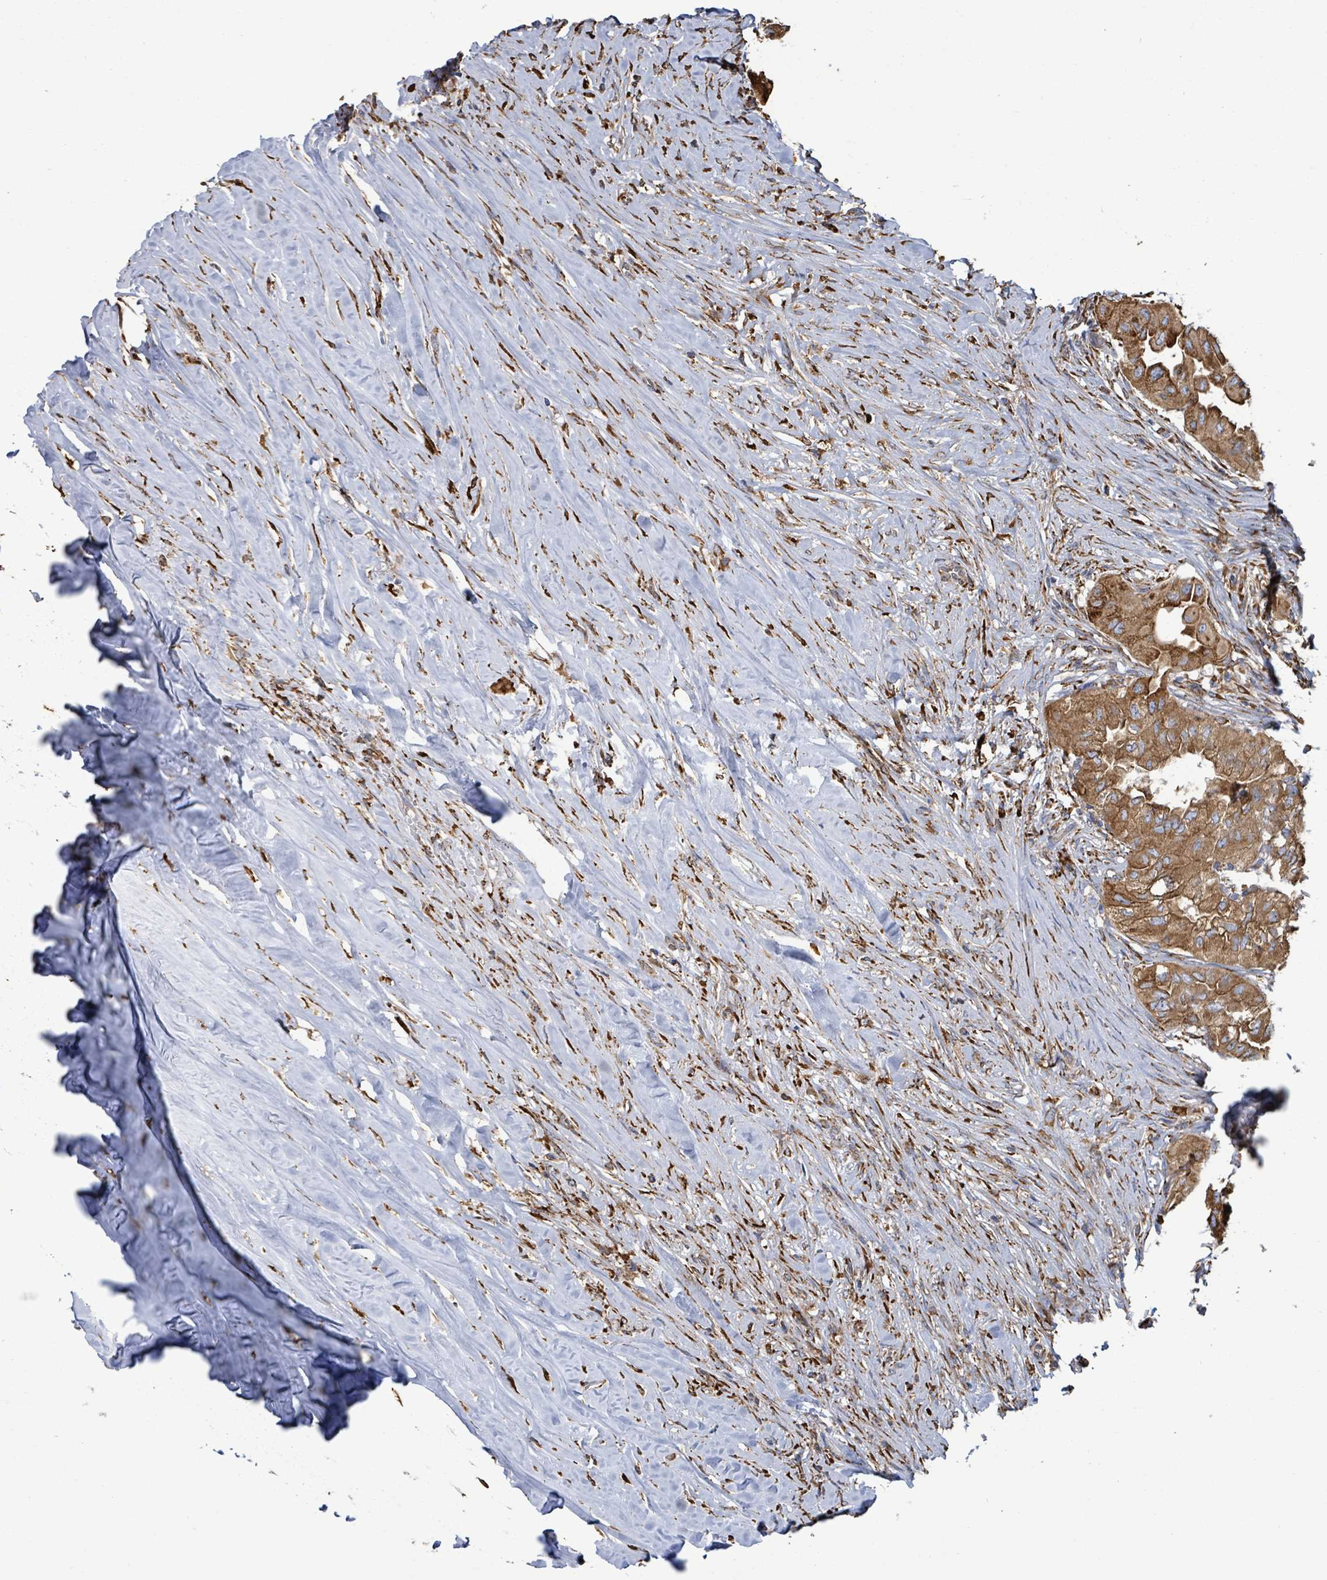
{"staining": {"intensity": "moderate", "quantity": ">75%", "location": "cytoplasmic/membranous"}, "tissue": "thyroid cancer", "cell_type": "Tumor cells", "image_type": "cancer", "snomed": [{"axis": "morphology", "description": "Papillary adenocarcinoma, NOS"}, {"axis": "topography", "description": "Thyroid gland"}], "caption": "High-magnification brightfield microscopy of thyroid cancer stained with DAB (brown) and counterstained with hematoxylin (blue). tumor cells exhibit moderate cytoplasmic/membranous expression is appreciated in about>75% of cells.", "gene": "RFPL4A", "patient": {"sex": "female", "age": 59}}